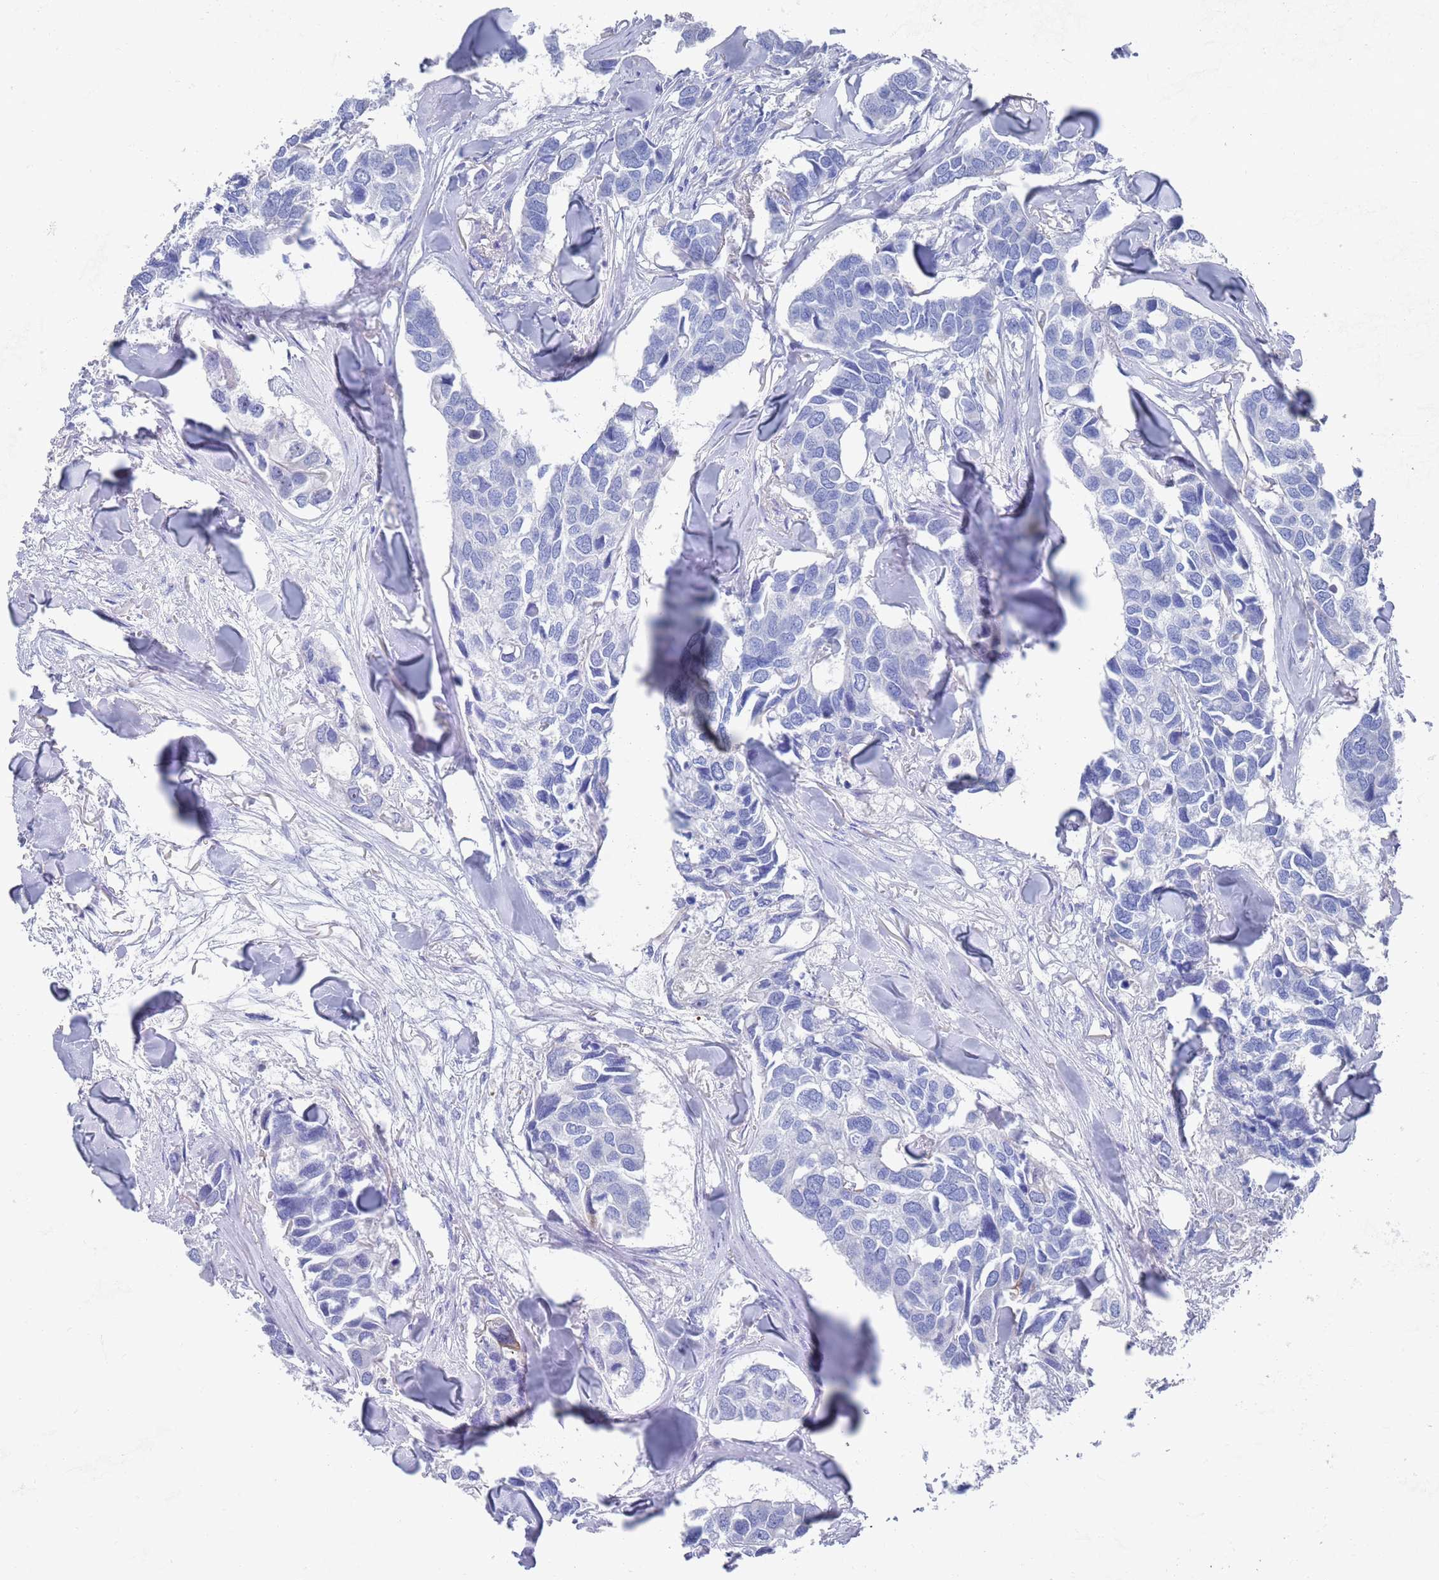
{"staining": {"intensity": "negative", "quantity": "none", "location": "none"}, "tissue": "breast cancer", "cell_type": "Tumor cells", "image_type": "cancer", "snomed": [{"axis": "morphology", "description": "Duct carcinoma"}, {"axis": "topography", "description": "Breast"}], "caption": "Immunohistochemical staining of breast cancer shows no significant positivity in tumor cells.", "gene": "MTMR2", "patient": {"sex": "female", "age": 83}}